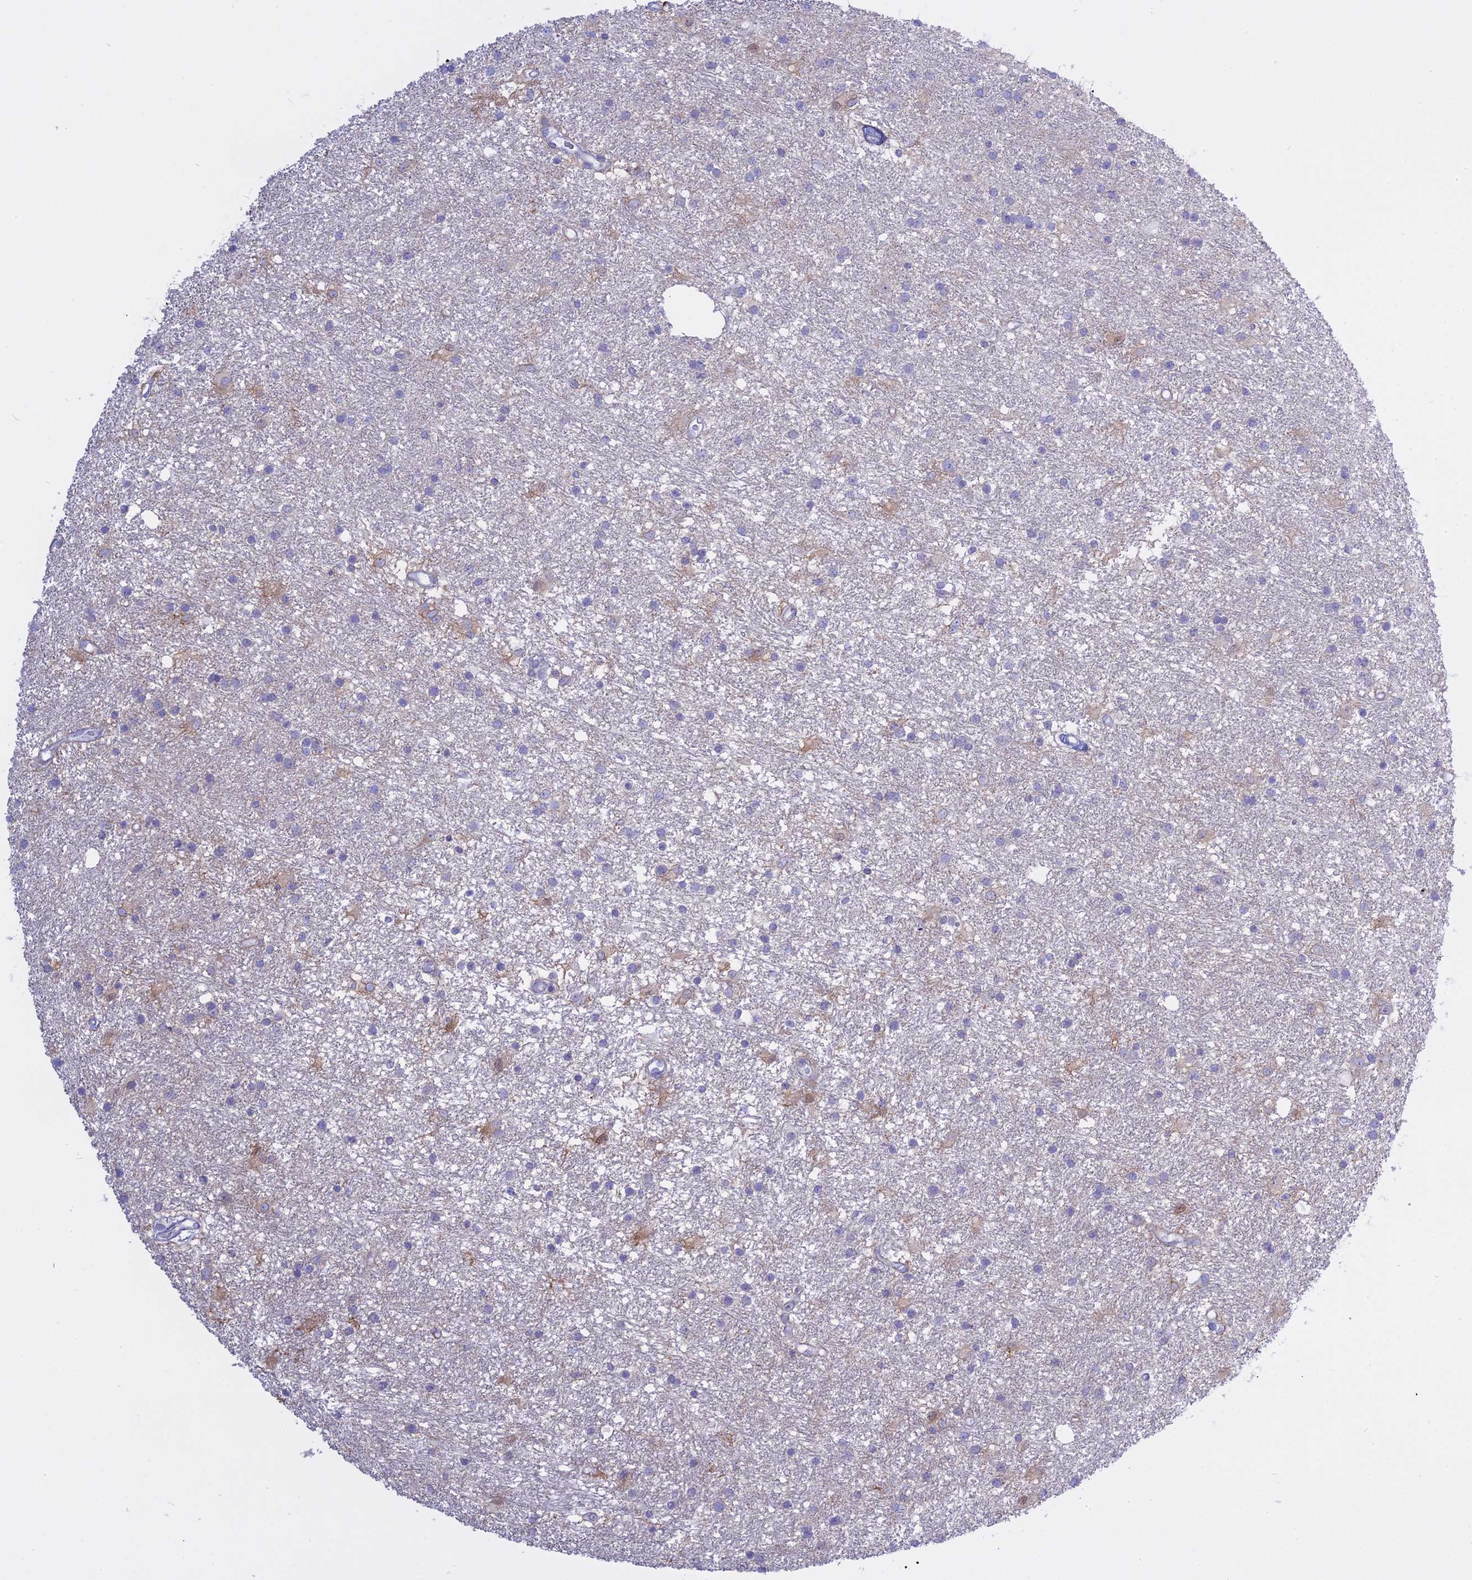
{"staining": {"intensity": "negative", "quantity": "none", "location": "none"}, "tissue": "glioma", "cell_type": "Tumor cells", "image_type": "cancer", "snomed": [{"axis": "morphology", "description": "Glioma, malignant, High grade"}, {"axis": "topography", "description": "Brain"}], "caption": "DAB immunohistochemical staining of human malignant high-grade glioma reveals no significant positivity in tumor cells.", "gene": "AHCYL1", "patient": {"sex": "male", "age": 77}}